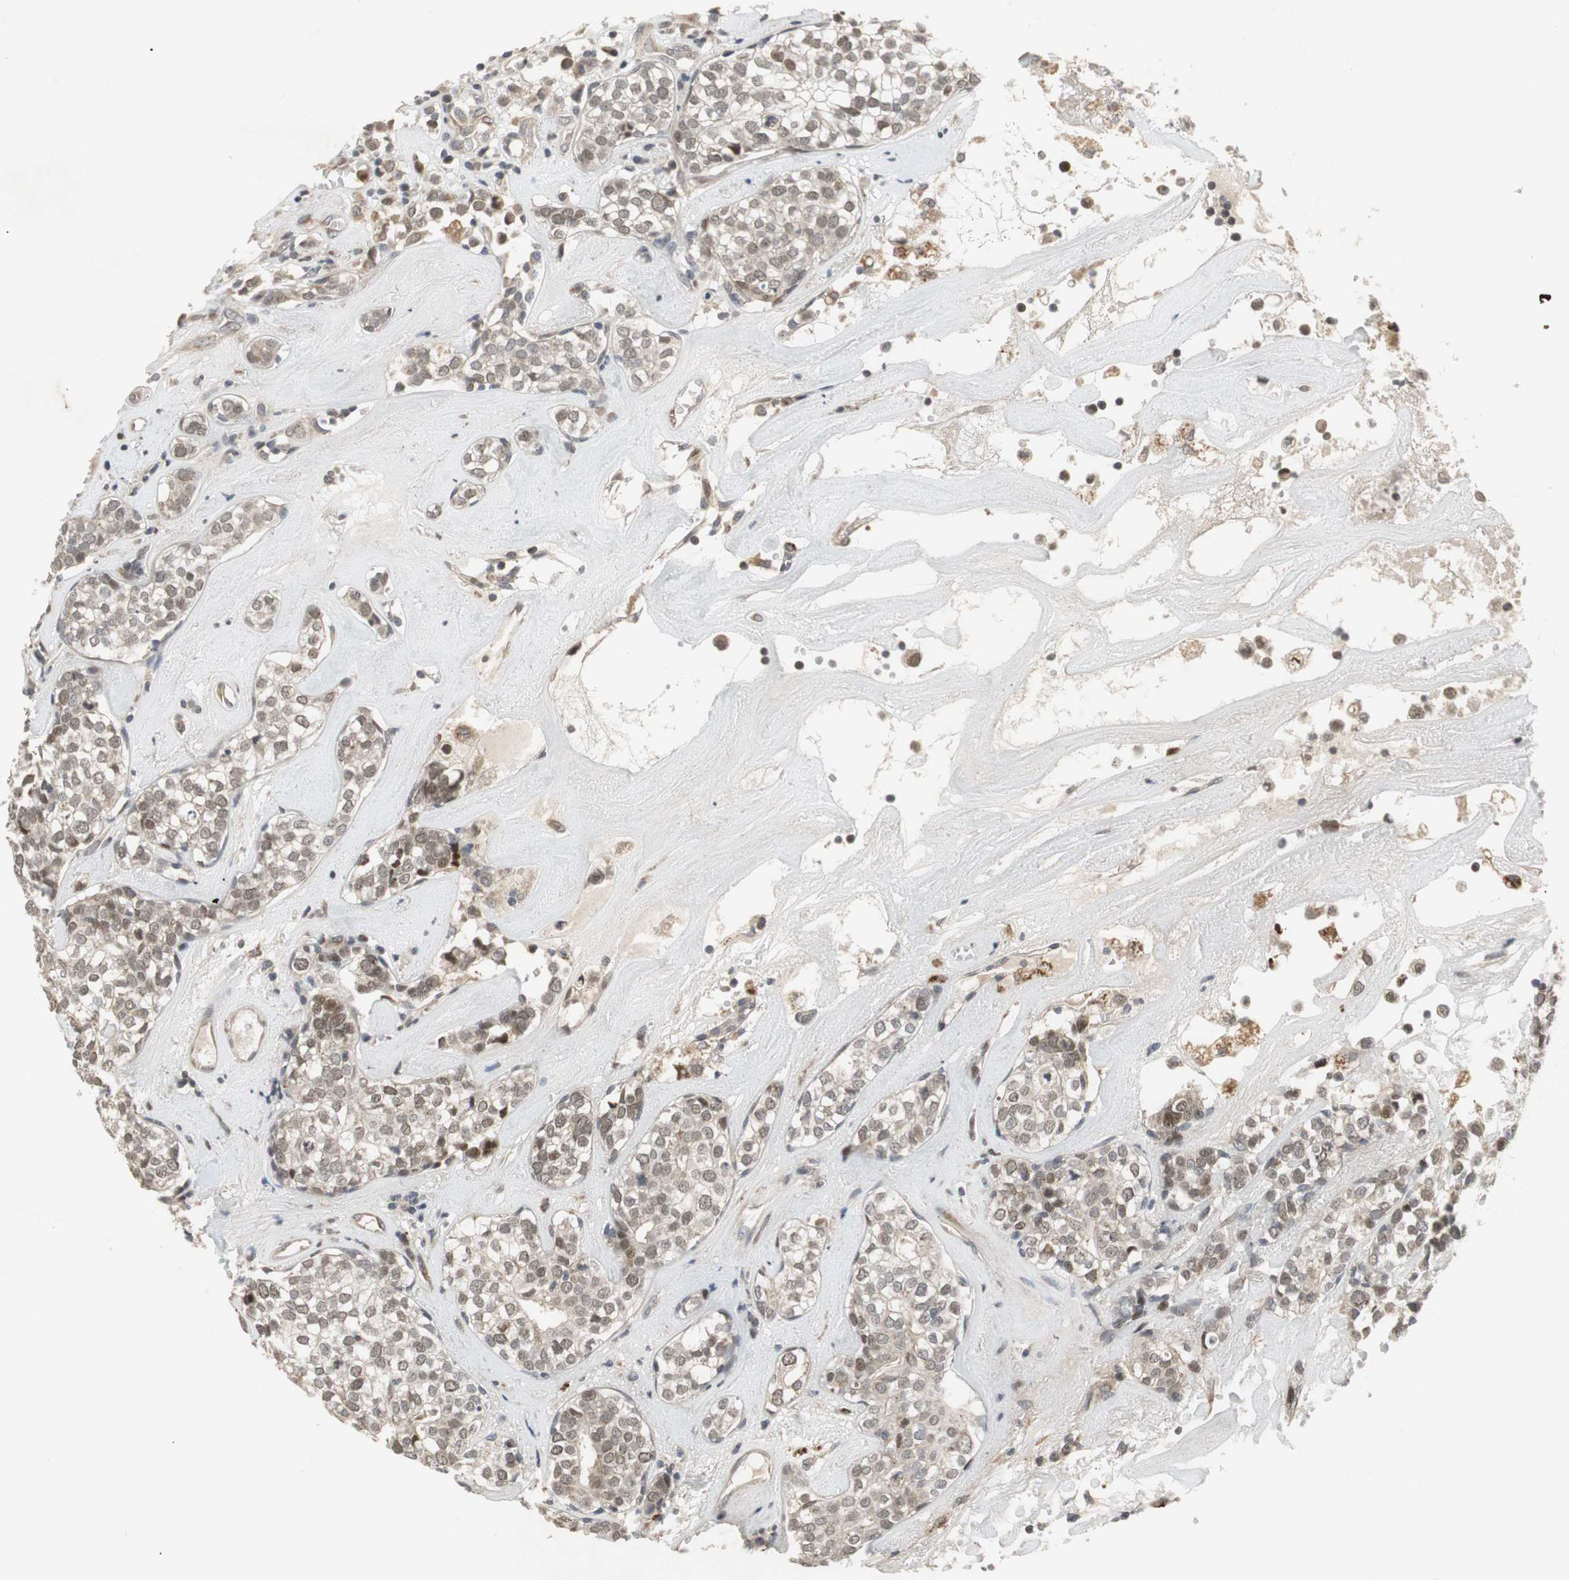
{"staining": {"intensity": "weak", "quantity": "25%-75%", "location": "nuclear"}, "tissue": "head and neck cancer", "cell_type": "Tumor cells", "image_type": "cancer", "snomed": [{"axis": "morphology", "description": "Adenocarcinoma, NOS"}, {"axis": "topography", "description": "Salivary gland"}, {"axis": "topography", "description": "Head-Neck"}], "caption": "The immunohistochemical stain shows weak nuclear staining in tumor cells of head and neck adenocarcinoma tissue. (brown staining indicates protein expression, while blue staining denotes nuclei).", "gene": "SNX4", "patient": {"sex": "female", "age": 65}}